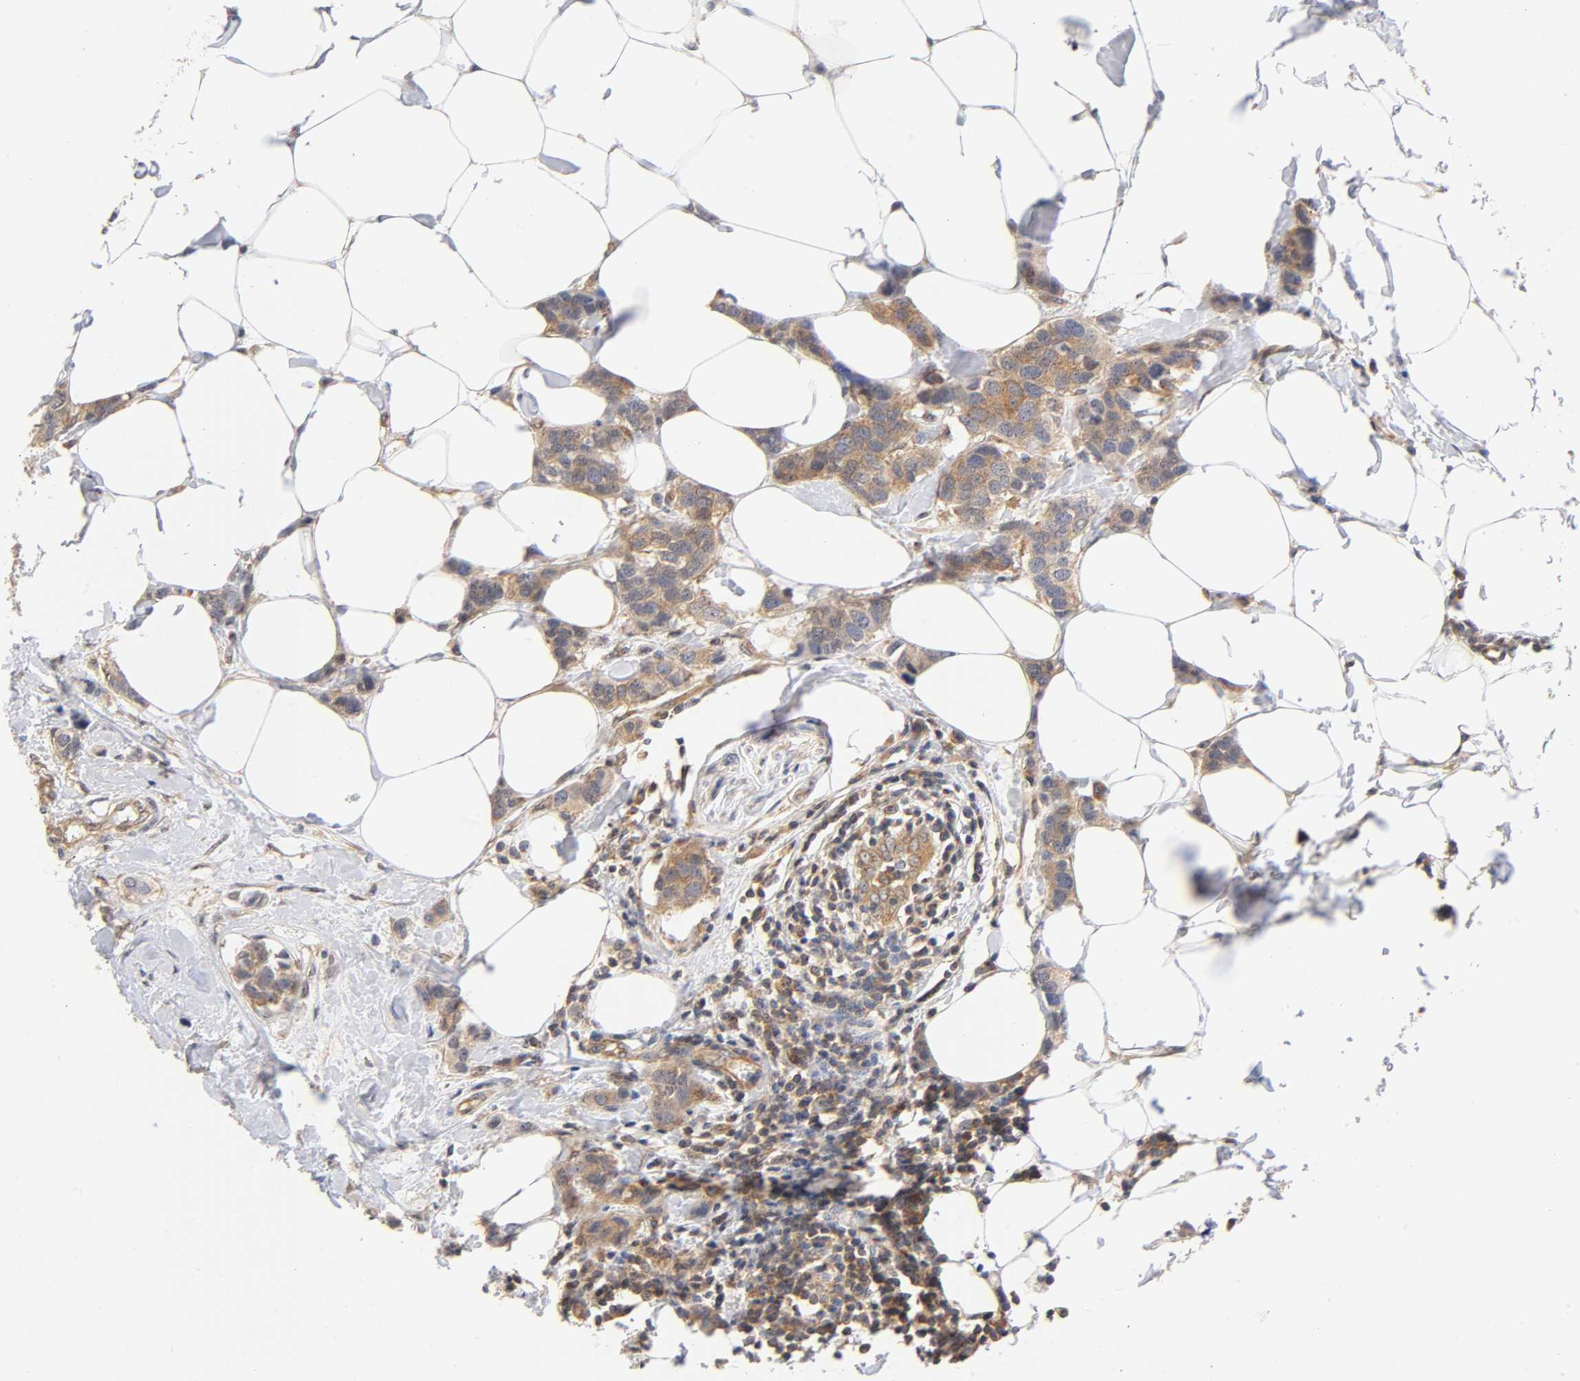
{"staining": {"intensity": "moderate", "quantity": ">75%", "location": "cytoplasmic/membranous"}, "tissue": "breast cancer", "cell_type": "Tumor cells", "image_type": "cancer", "snomed": [{"axis": "morphology", "description": "Normal tissue, NOS"}, {"axis": "morphology", "description": "Duct carcinoma"}, {"axis": "topography", "description": "Breast"}], "caption": "Tumor cells reveal medium levels of moderate cytoplasmic/membranous positivity in about >75% of cells in human breast cancer.", "gene": "PAFAH1B1", "patient": {"sex": "female", "age": 50}}